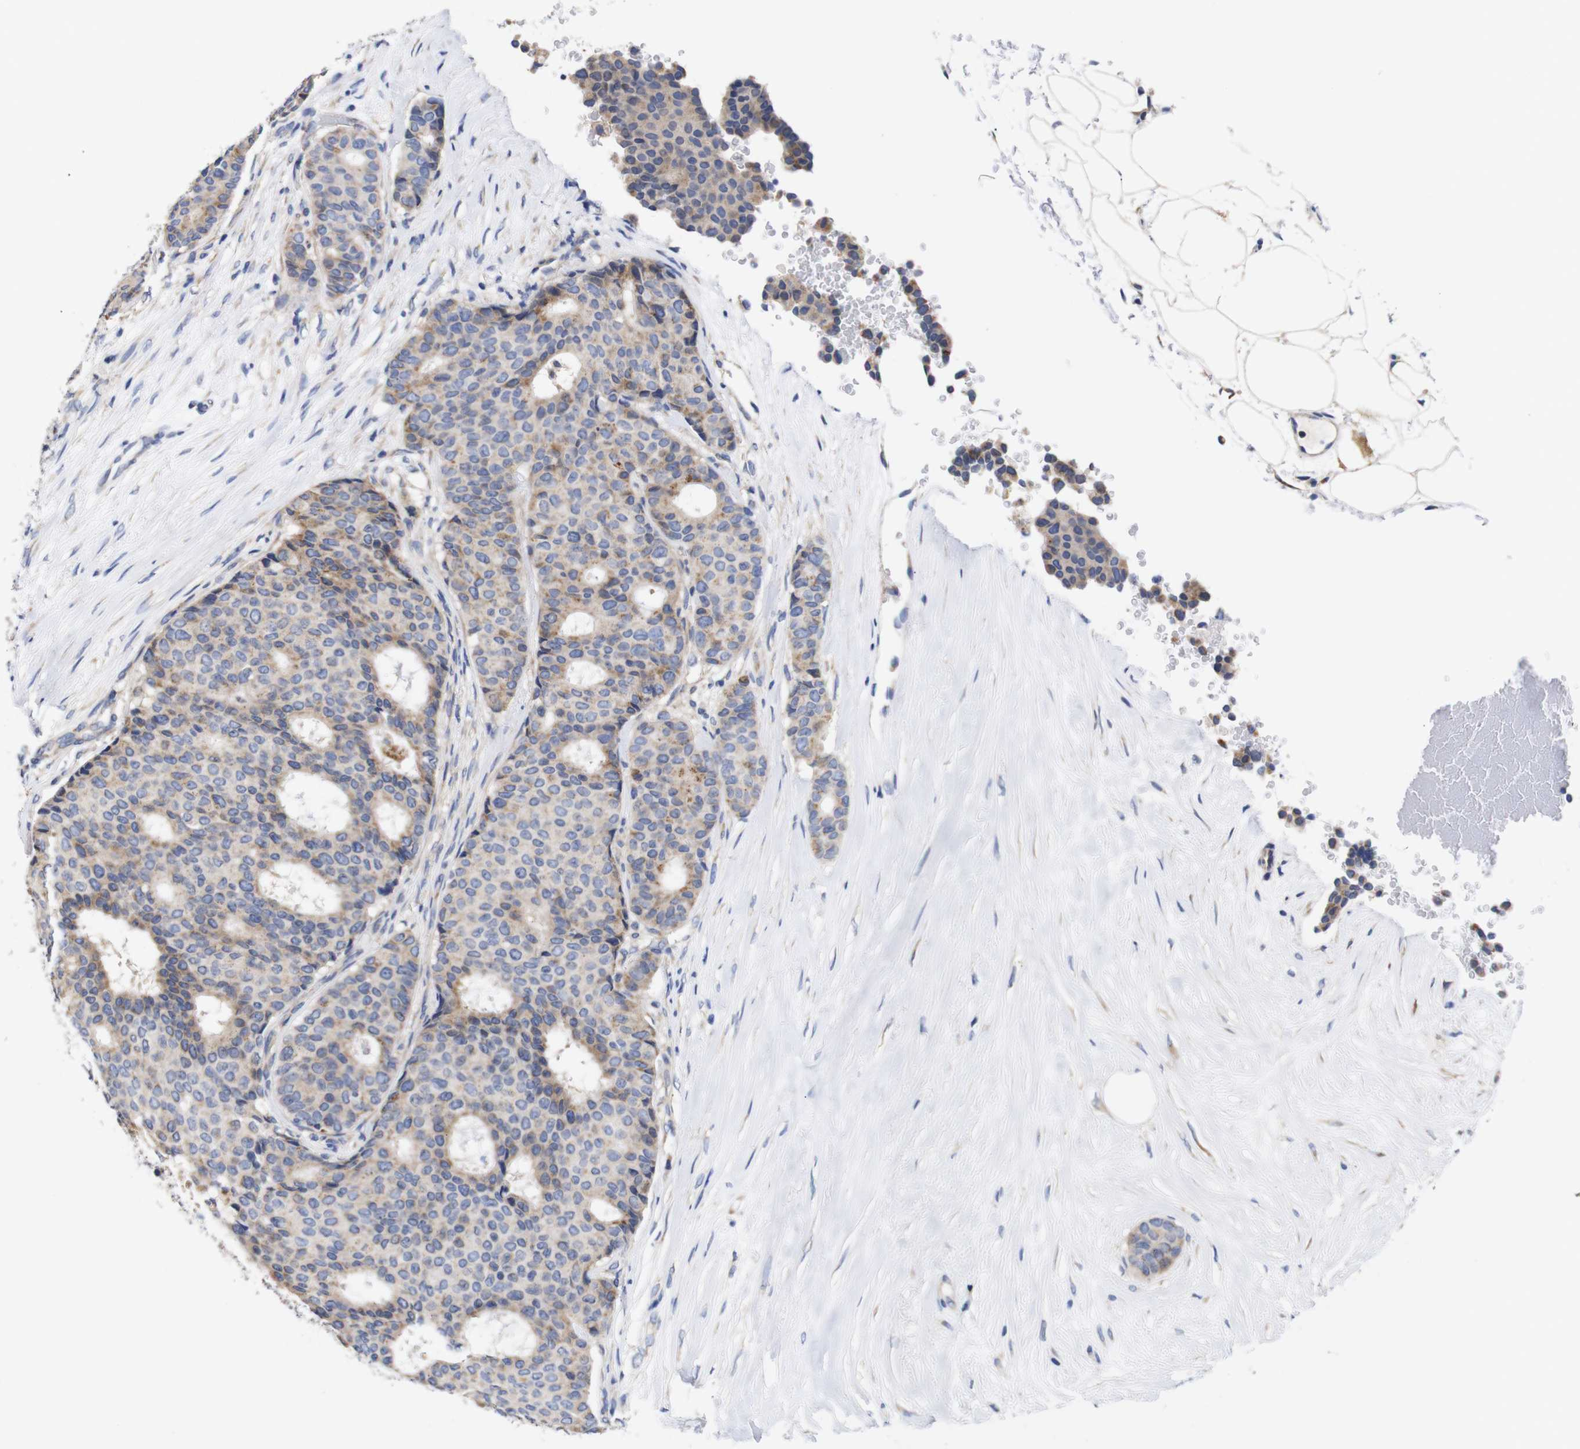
{"staining": {"intensity": "weak", "quantity": "25%-75%", "location": "cytoplasmic/membranous"}, "tissue": "breast cancer", "cell_type": "Tumor cells", "image_type": "cancer", "snomed": [{"axis": "morphology", "description": "Duct carcinoma"}, {"axis": "topography", "description": "Breast"}], "caption": "This is a photomicrograph of IHC staining of breast cancer, which shows weak expression in the cytoplasmic/membranous of tumor cells.", "gene": "OPN3", "patient": {"sex": "female", "age": 75}}